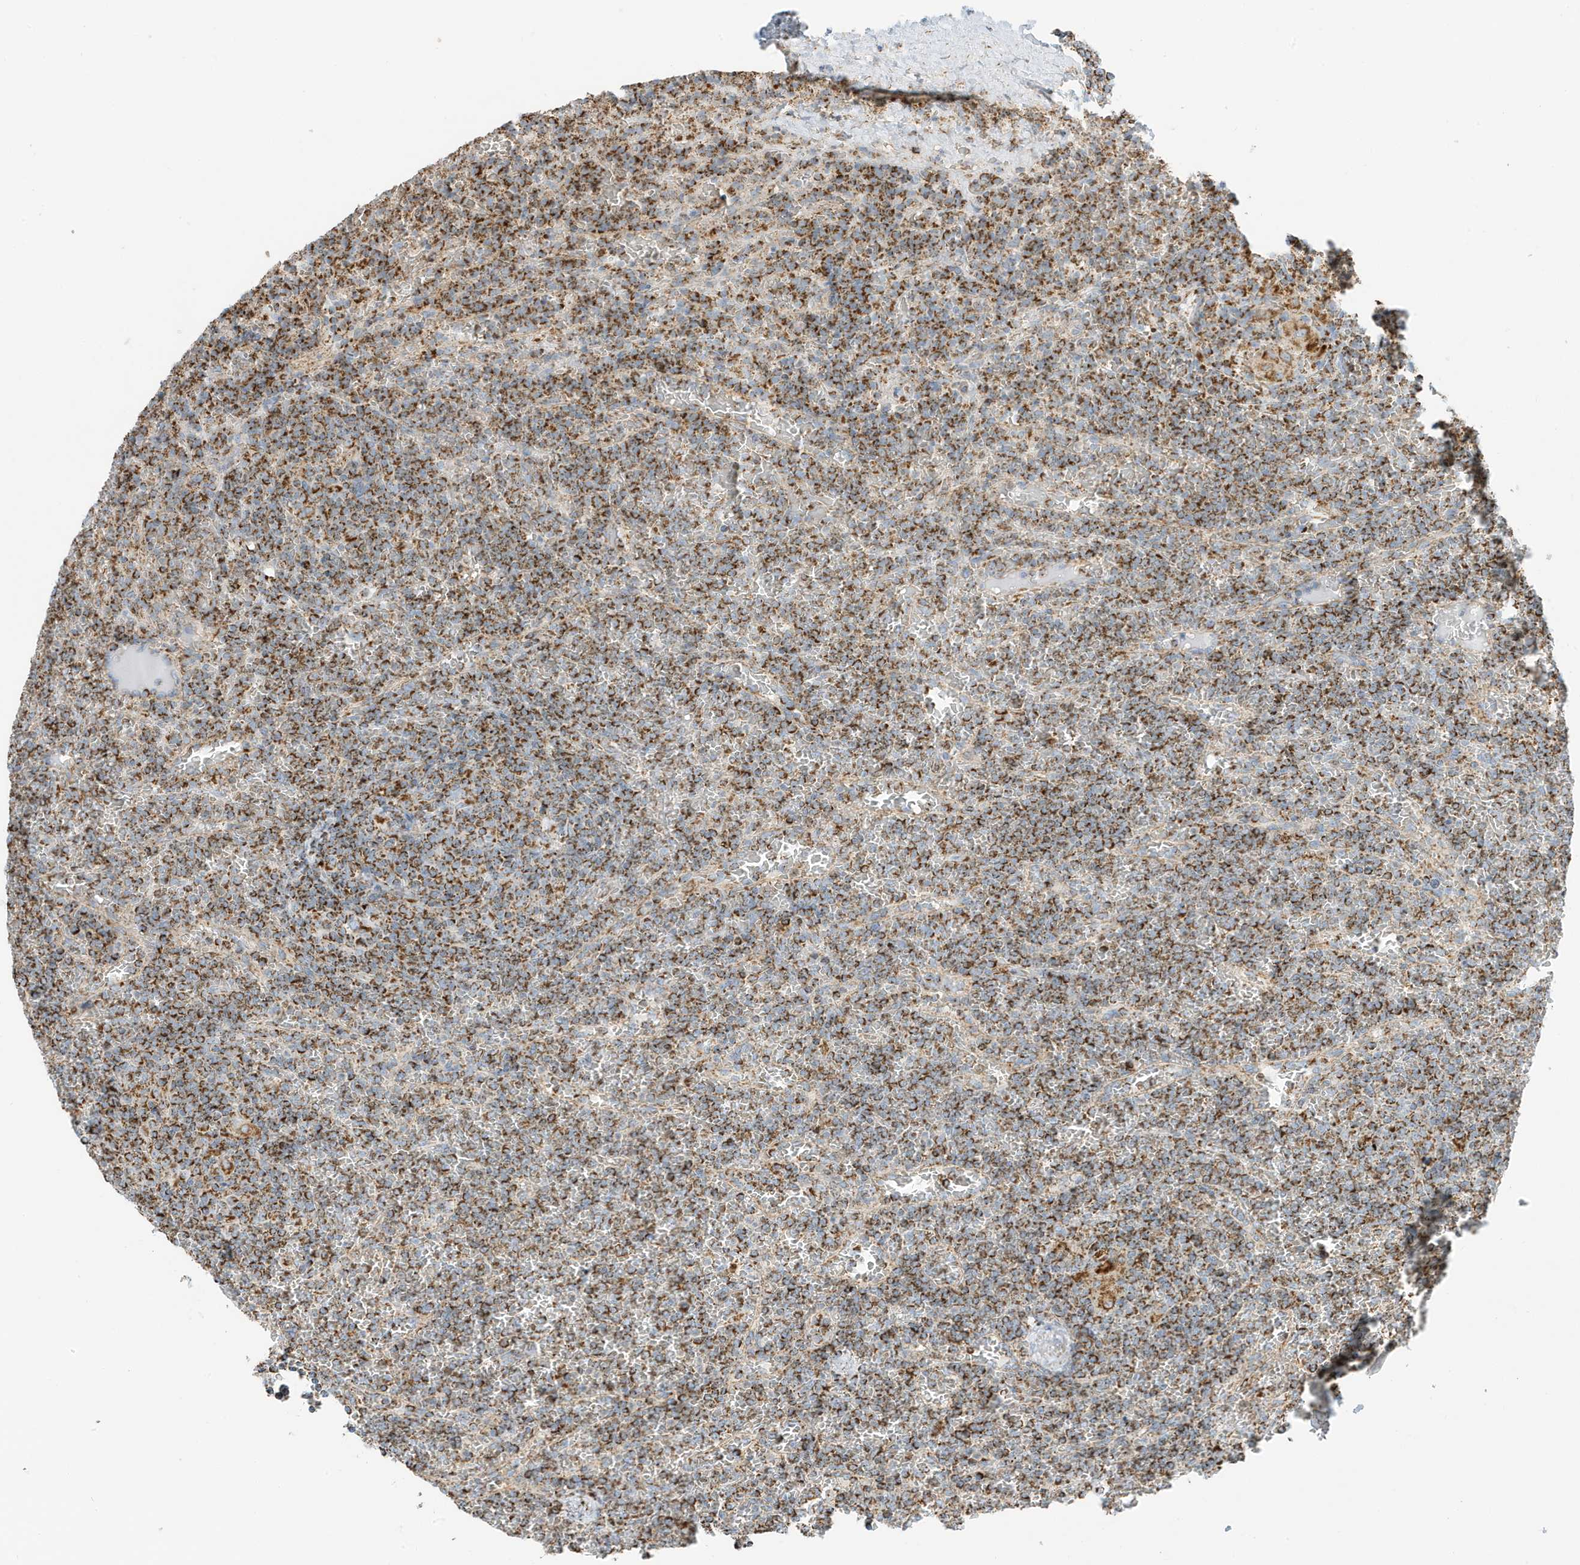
{"staining": {"intensity": "moderate", "quantity": ">75%", "location": "cytoplasmic/membranous"}, "tissue": "lymphoma", "cell_type": "Tumor cells", "image_type": "cancer", "snomed": [{"axis": "morphology", "description": "Malignant lymphoma, non-Hodgkin's type, Low grade"}, {"axis": "topography", "description": "Spleen"}], "caption": "This histopathology image displays immunohistochemistry staining of malignant lymphoma, non-Hodgkin's type (low-grade), with medium moderate cytoplasmic/membranous positivity in approximately >75% of tumor cells.", "gene": "ATP5ME", "patient": {"sex": "female", "age": 19}}